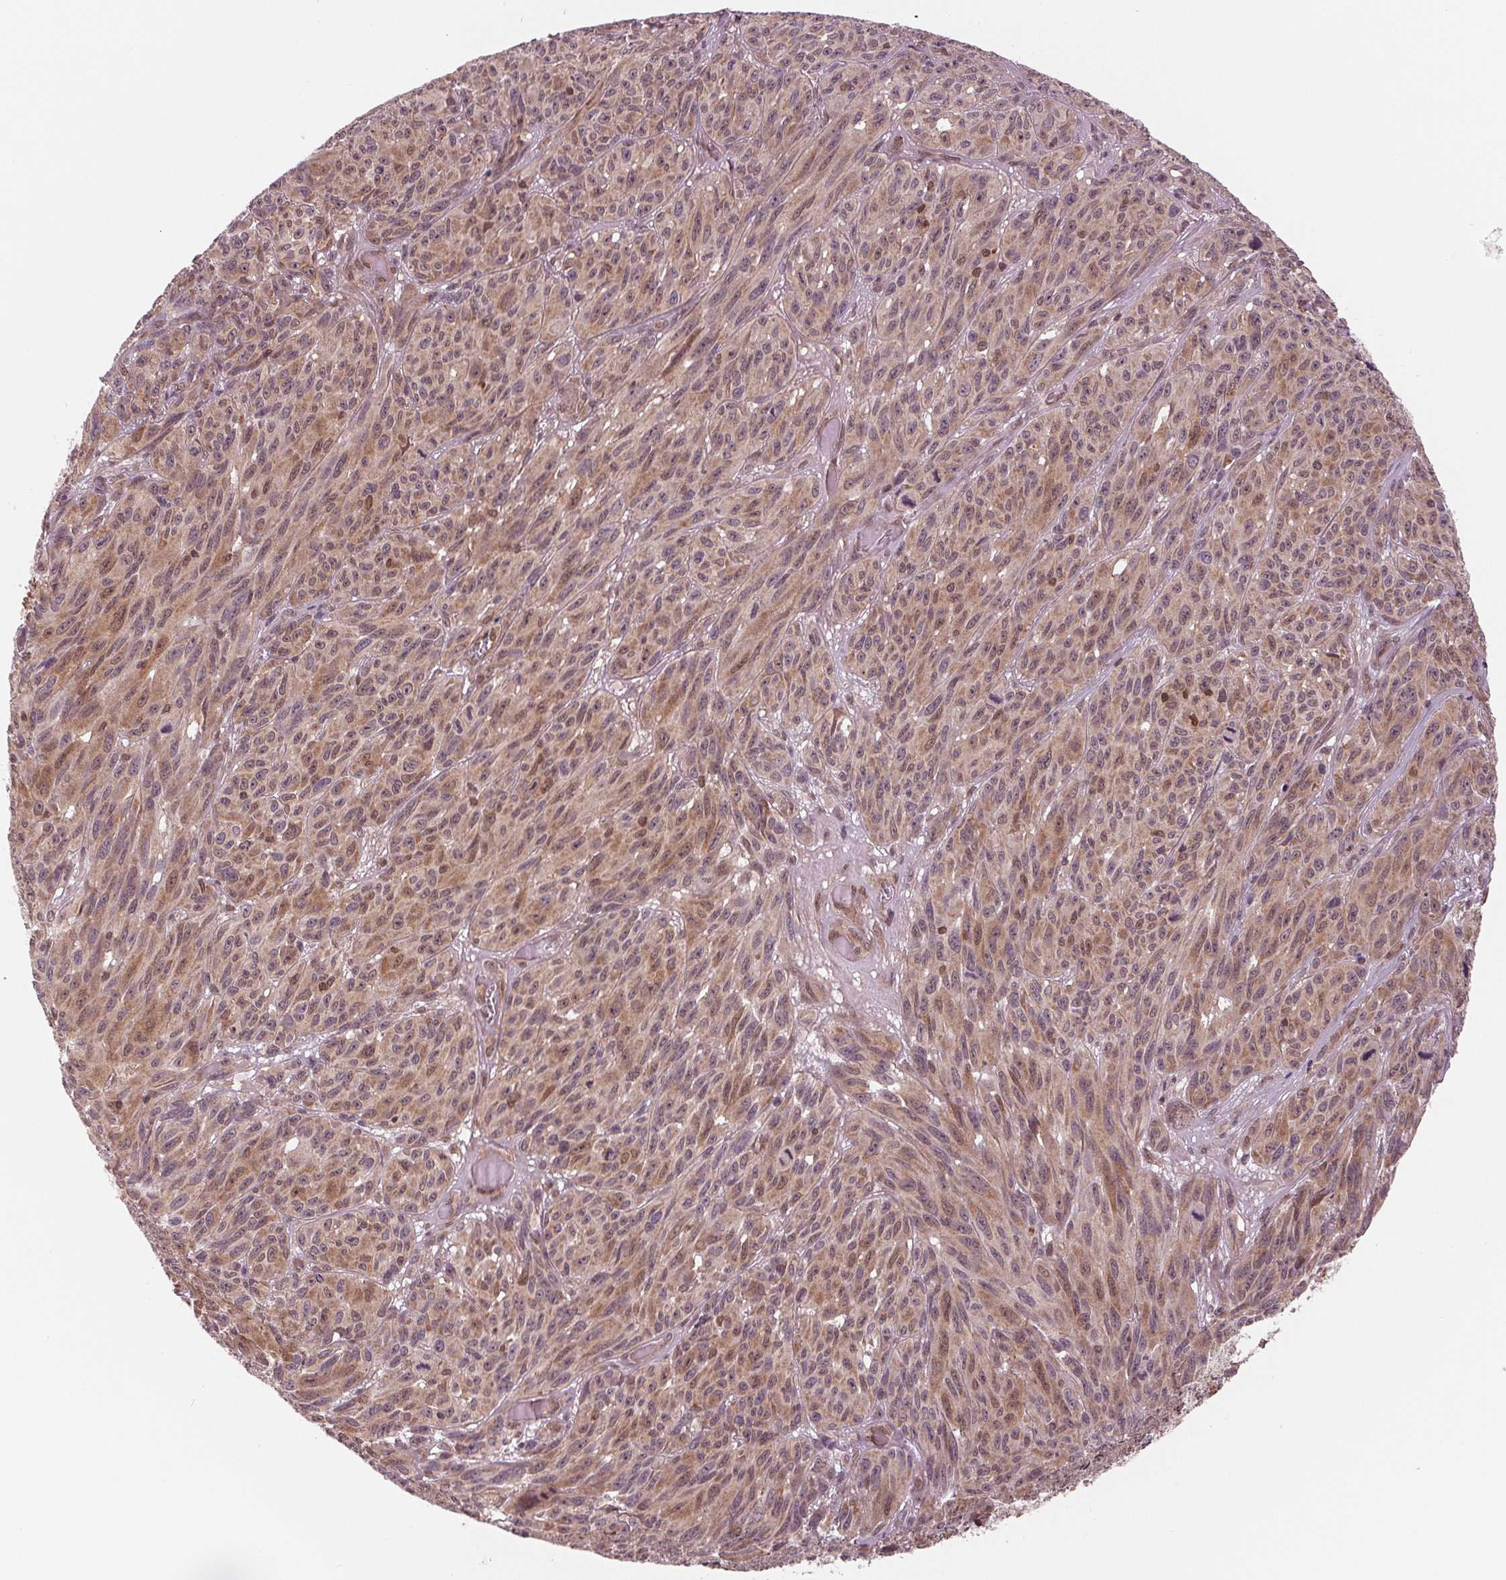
{"staining": {"intensity": "weak", "quantity": "25%-75%", "location": "cytoplasmic/membranous,nuclear"}, "tissue": "melanoma", "cell_type": "Tumor cells", "image_type": "cancer", "snomed": [{"axis": "morphology", "description": "Malignant melanoma, NOS"}, {"axis": "topography", "description": "Vulva, labia, clitoris and Bartholin´s gland, NO"}], "caption": "Immunohistochemical staining of human malignant melanoma shows low levels of weak cytoplasmic/membranous and nuclear staining in approximately 25%-75% of tumor cells.", "gene": "STAT3", "patient": {"sex": "female", "age": 75}}